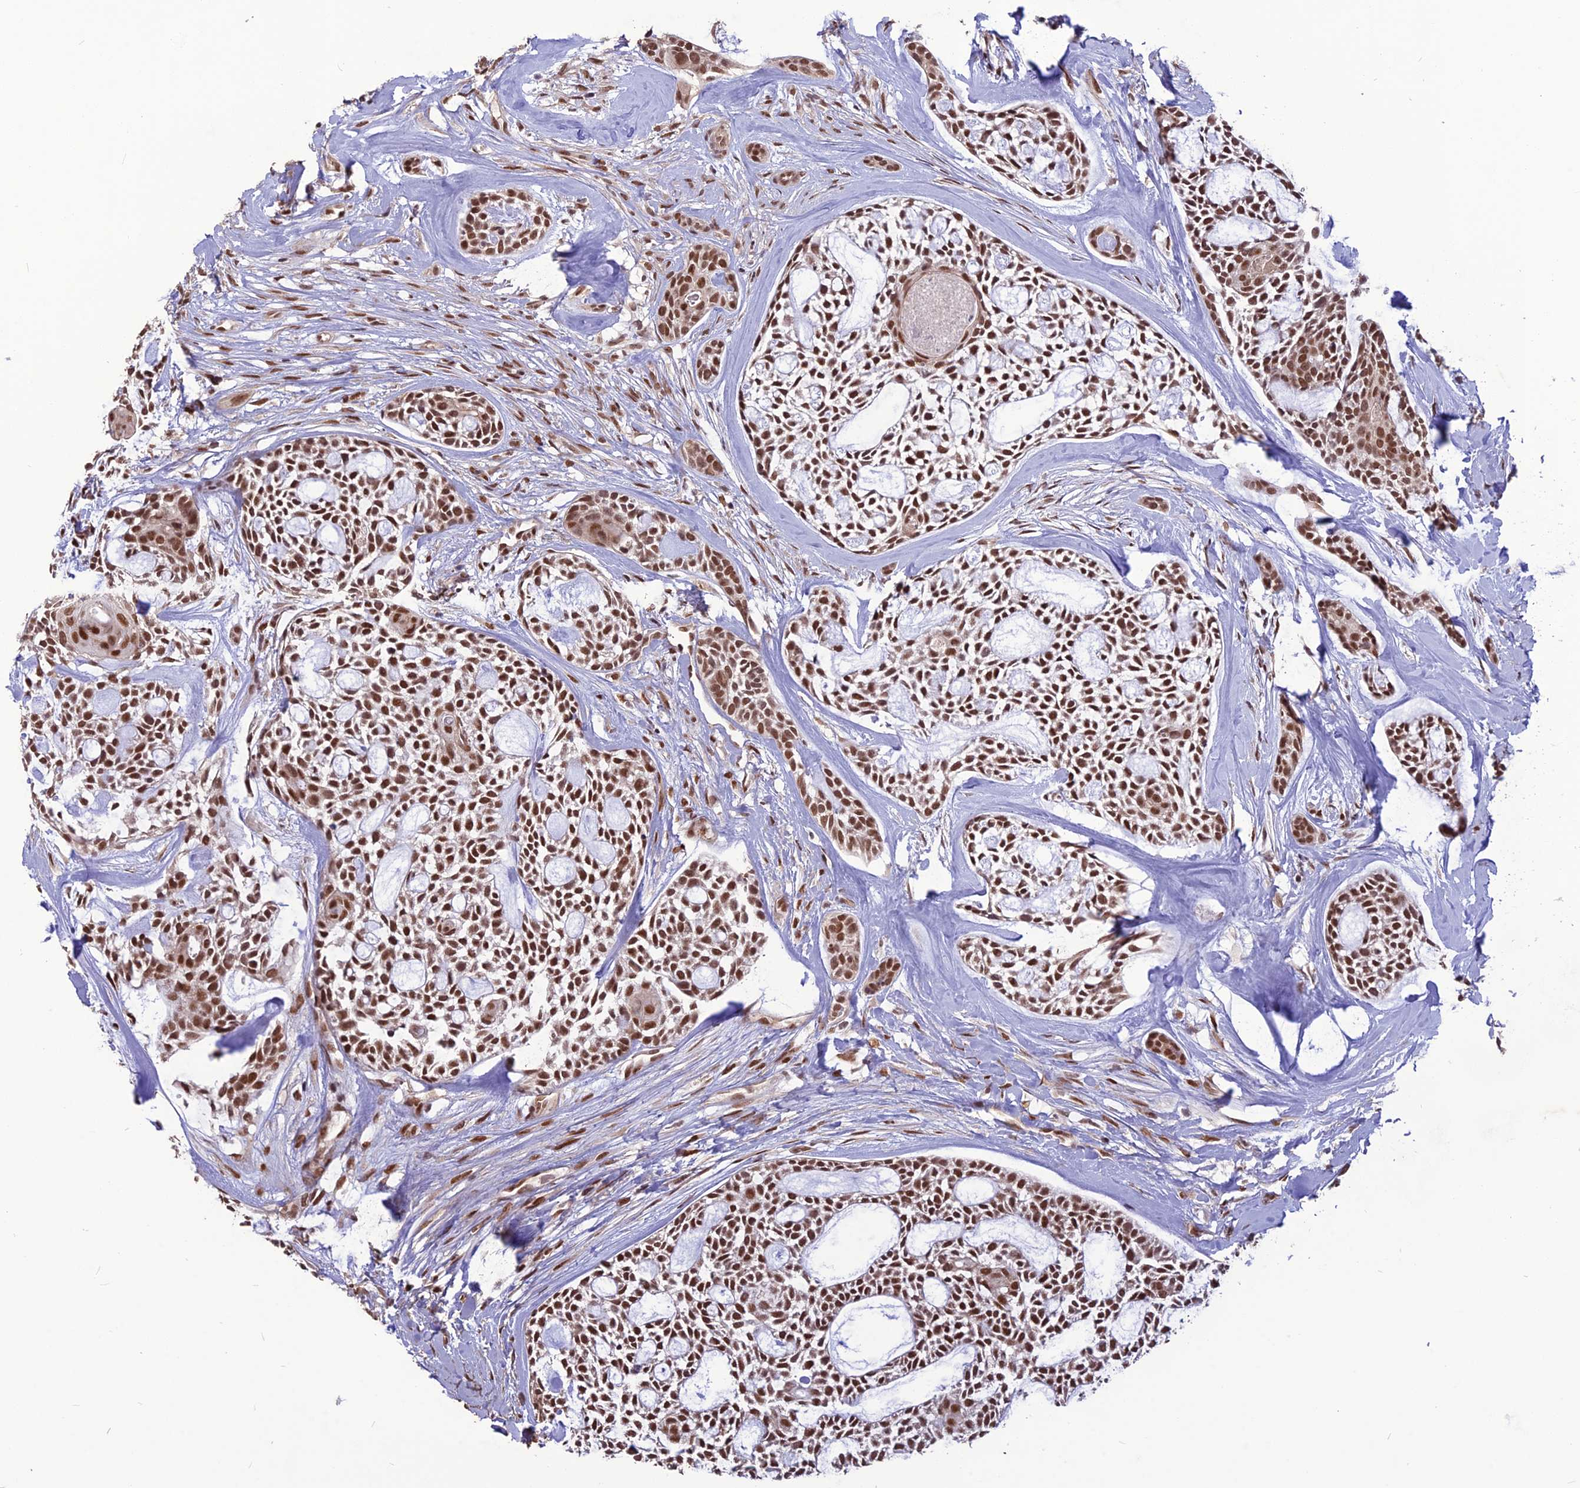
{"staining": {"intensity": "moderate", "quantity": ">75%", "location": "nuclear"}, "tissue": "head and neck cancer", "cell_type": "Tumor cells", "image_type": "cancer", "snomed": [{"axis": "morphology", "description": "Adenocarcinoma, NOS"}, {"axis": "topography", "description": "Subcutis"}, {"axis": "topography", "description": "Head-Neck"}], "caption": "Head and neck cancer was stained to show a protein in brown. There is medium levels of moderate nuclear positivity in approximately >75% of tumor cells. (Stains: DAB in brown, nuclei in blue, Microscopy: brightfield microscopy at high magnification).", "gene": "DIS3", "patient": {"sex": "female", "age": 73}}